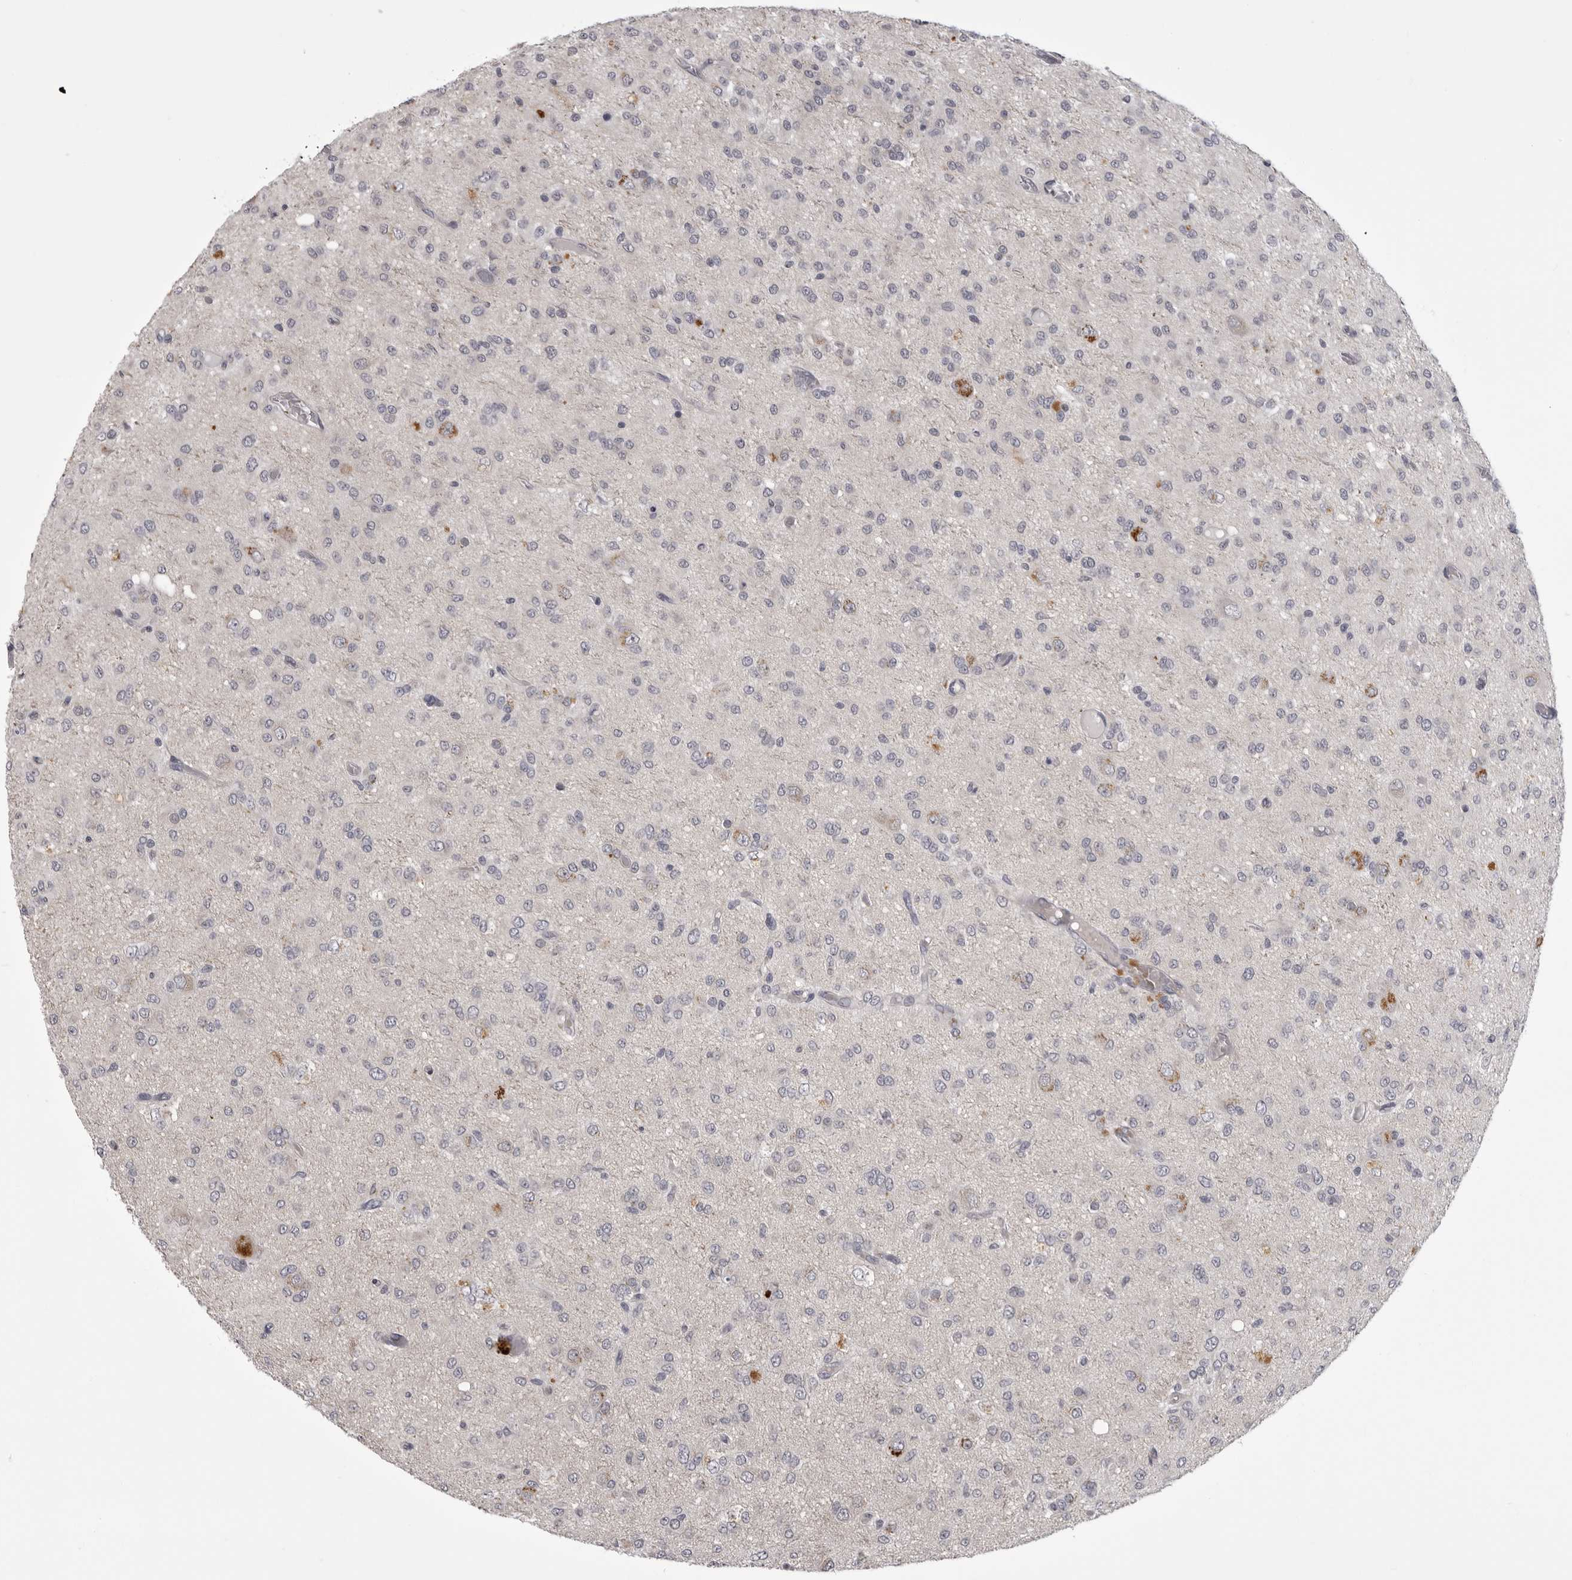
{"staining": {"intensity": "negative", "quantity": "none", "location": "none"}, "tissue": "glioma", "cell_type": "Tumor cells", "image_type": "cancer", "snomed": [{"axis": "morphology", "description": "Glioma, malignant, High grade"}, {"axis": "topography", "description": "Brain"}], "caption": "Glioma was stained to show a protein in brown. There is no significant positivity in tumor cells.", "gene": "EPHA10", "patient": {"sex": "female", "age": 59}}